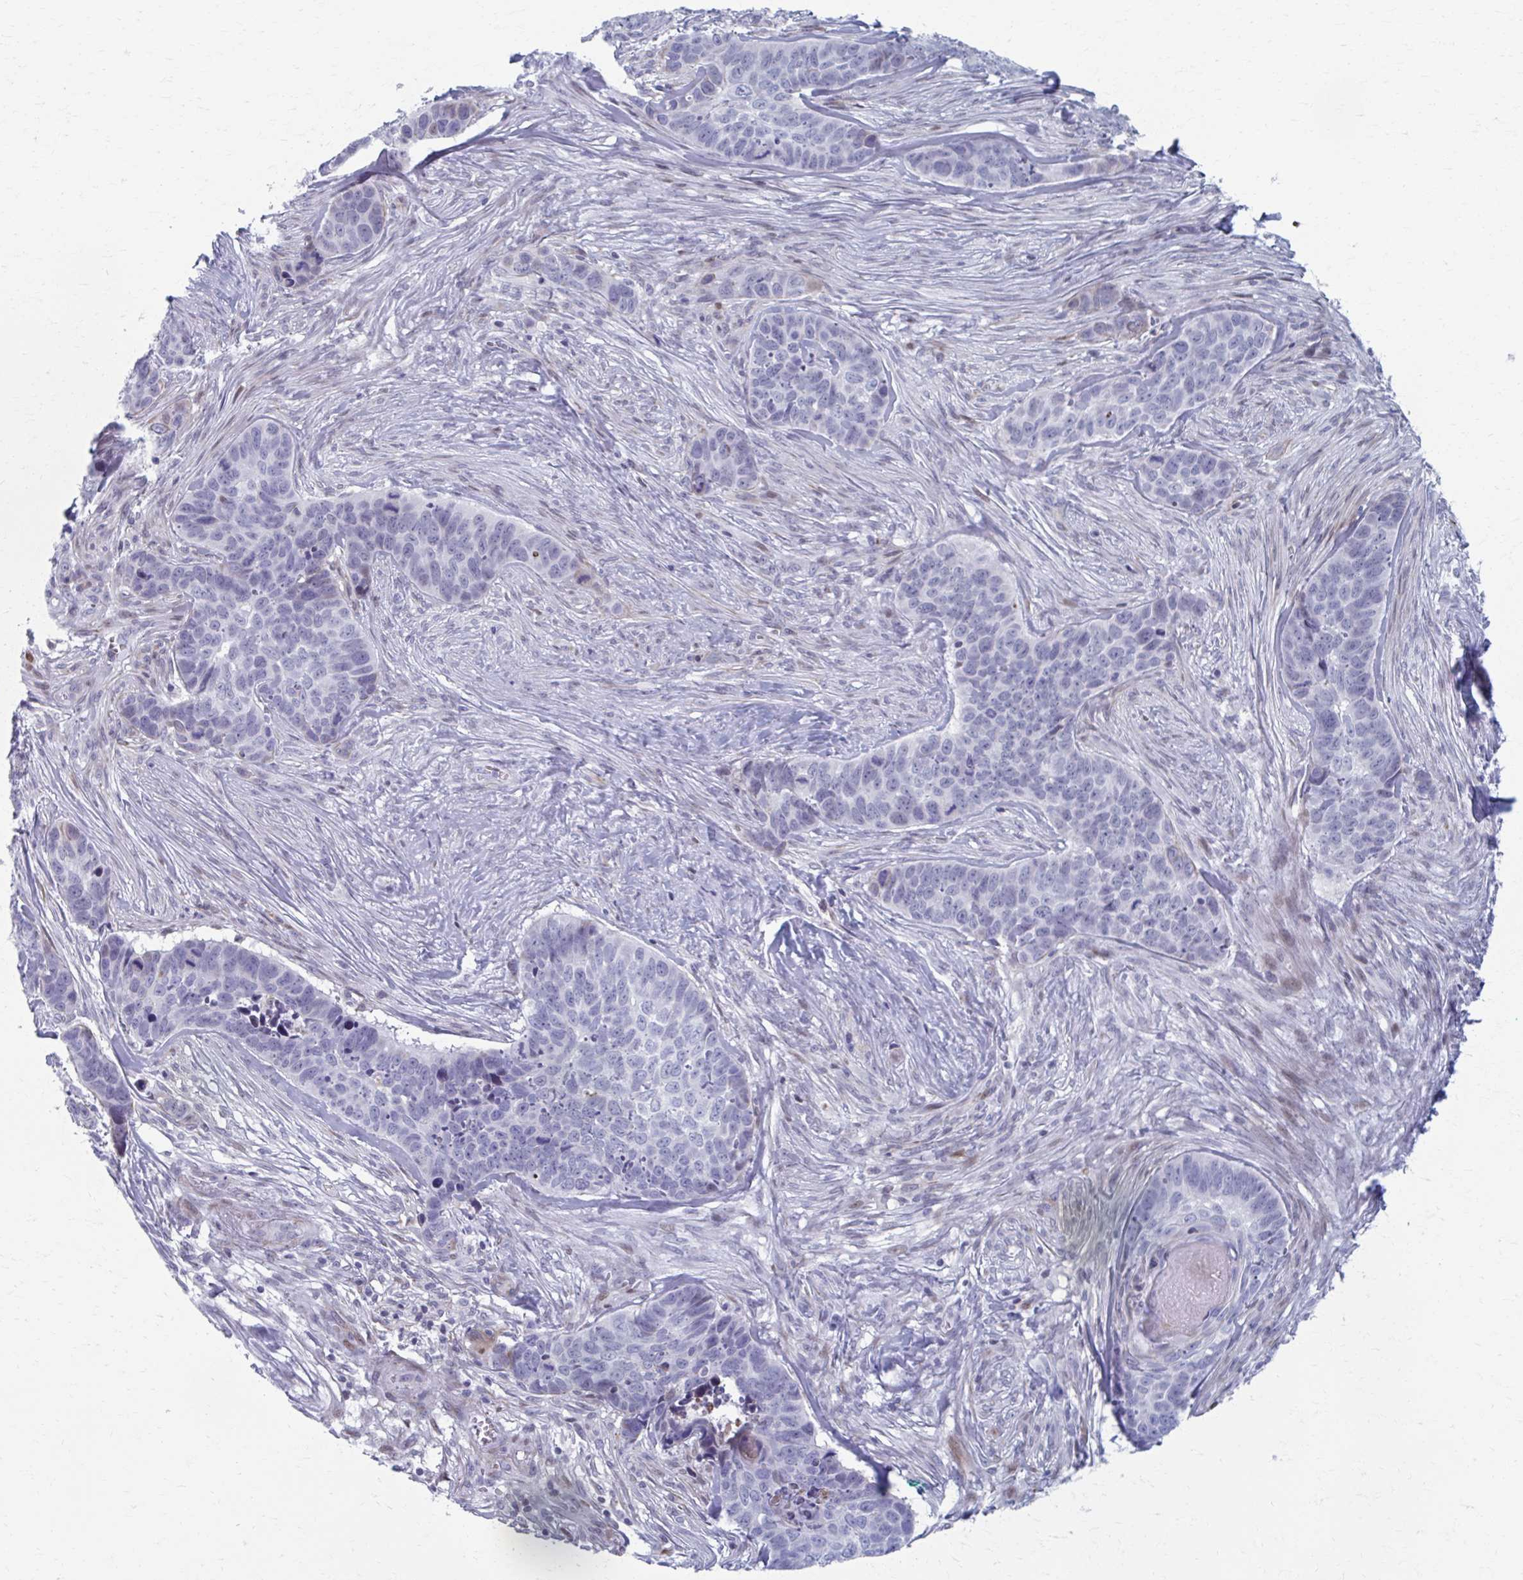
{"staining": {"intensity": "negative", "quantity": "none", "location": "none"}, "tissue": "skin cancer", "cell_type": "Tumor cells", "image_type": "cancer", "snomed": [{"axis": "morphology", "description": "Basal cell carcinoma"}, {"axis": "topography", "description": "Skin"}], "caption": "Protein analysis of skin cancer displays no significant positivity in tumor cells. The staining was performed using DAB (3,3'-diaminobenzidine) to visualize the protein expression in brown, while the nuclei were stained in blue with hematoxylin (Magnification: 20x).", "gene": "ABHD16B", "patient": {"sex": "female", "age": 82}}